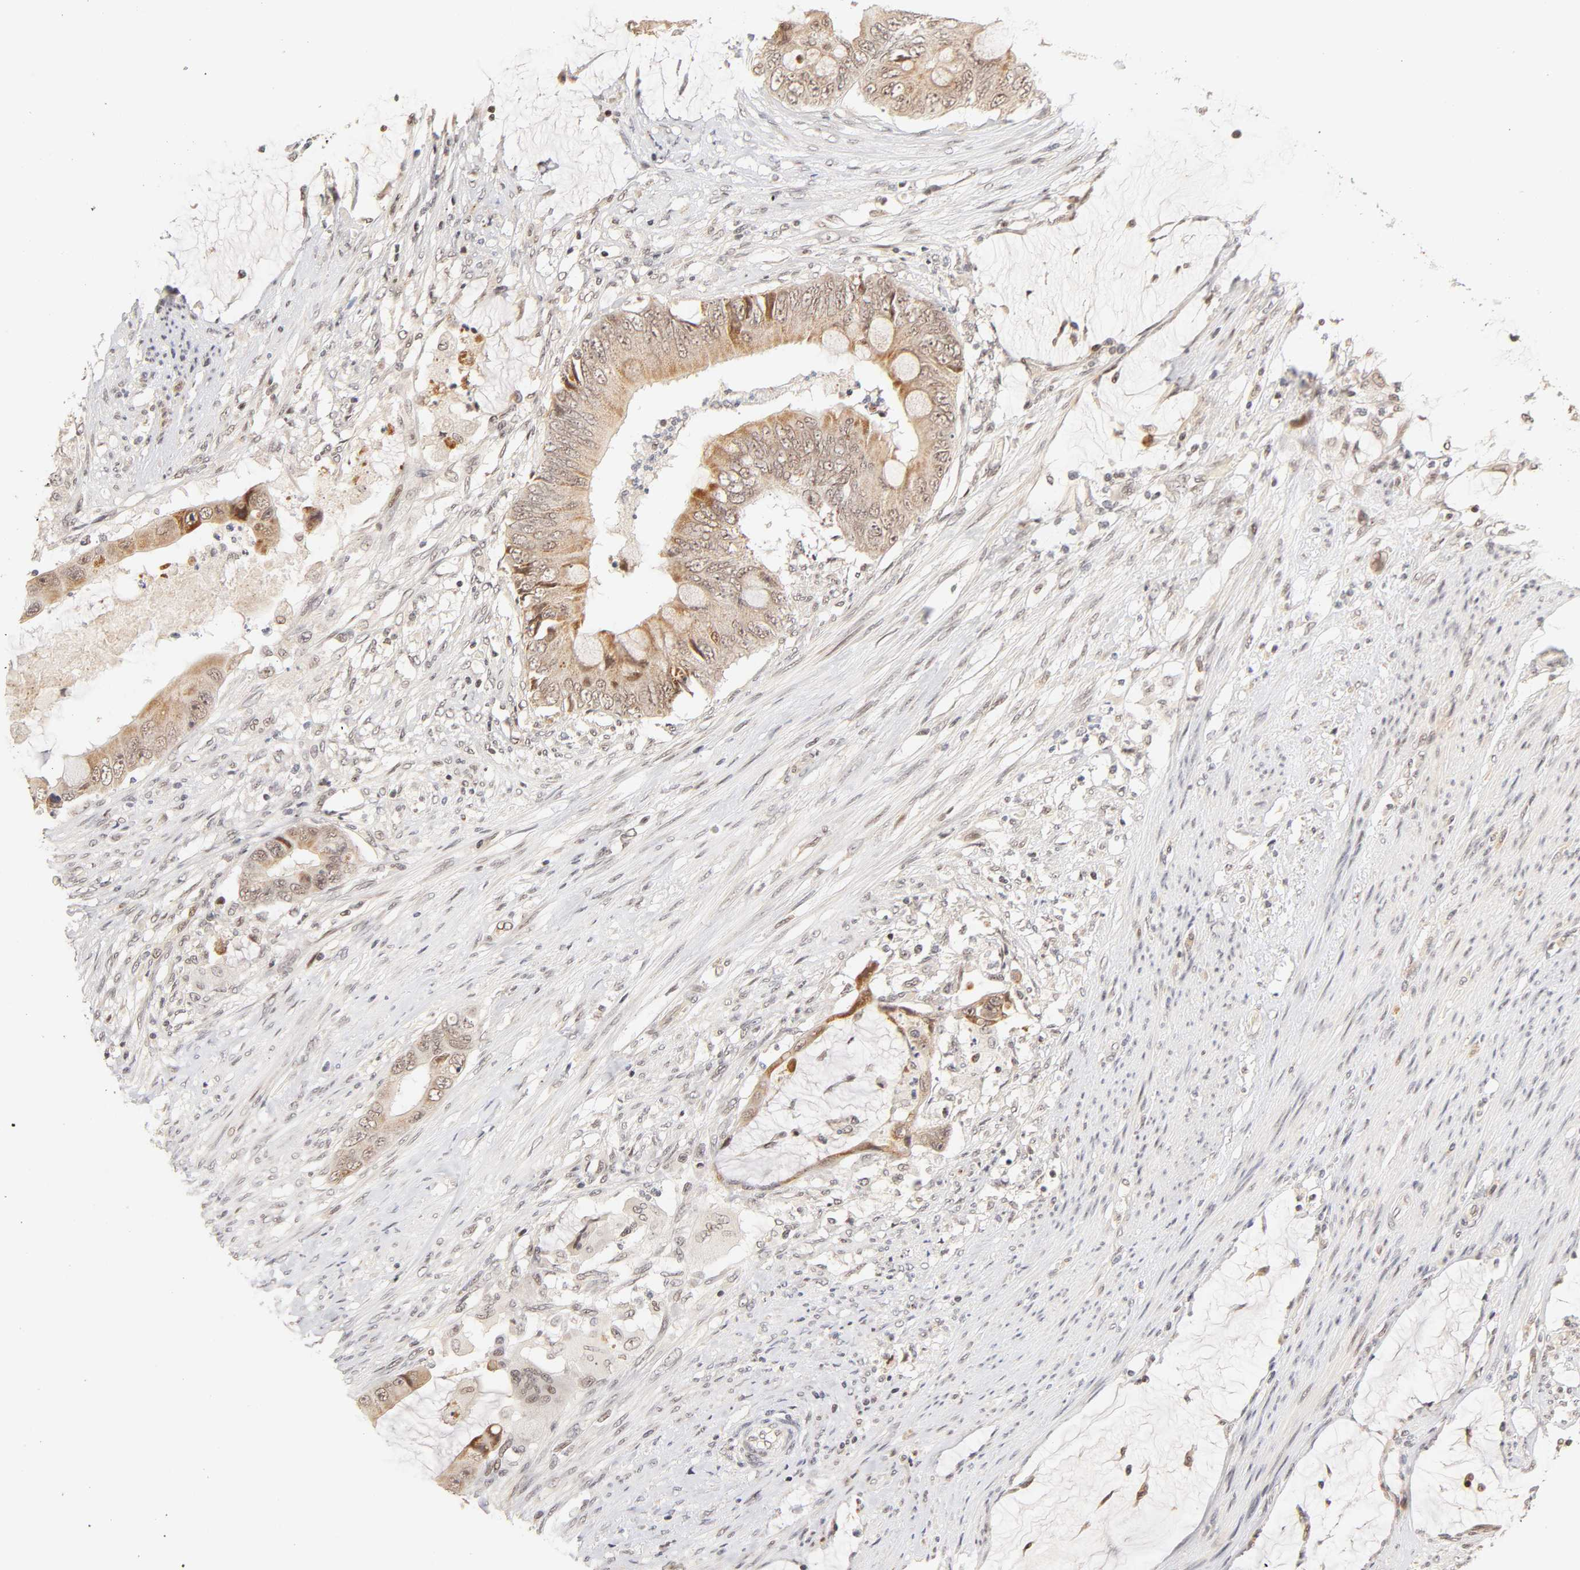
{"staining": {"intensity": "weak", "quantity": "25%-75%", "location": "cytoplasmic/membranous,nuclear"}, "tissue": "colorectal cancer", "cell_type": "Tumor cells", "image_type": "cancer", "snomed": [{"axis": "morphology", "description": "Adenocarcinoma, NOS"}, {"axis": "topography", "description": "Rectum"}], "caption": "Human colorectal adenocarcinoma stained for a protein (brown) exhibits weak cytoplasmic/membranous and nuclear positive positivity in about 25%-75% of tumor cells.", "gene": "TAF10", "patient": {"sex": "female", "age": 77}}